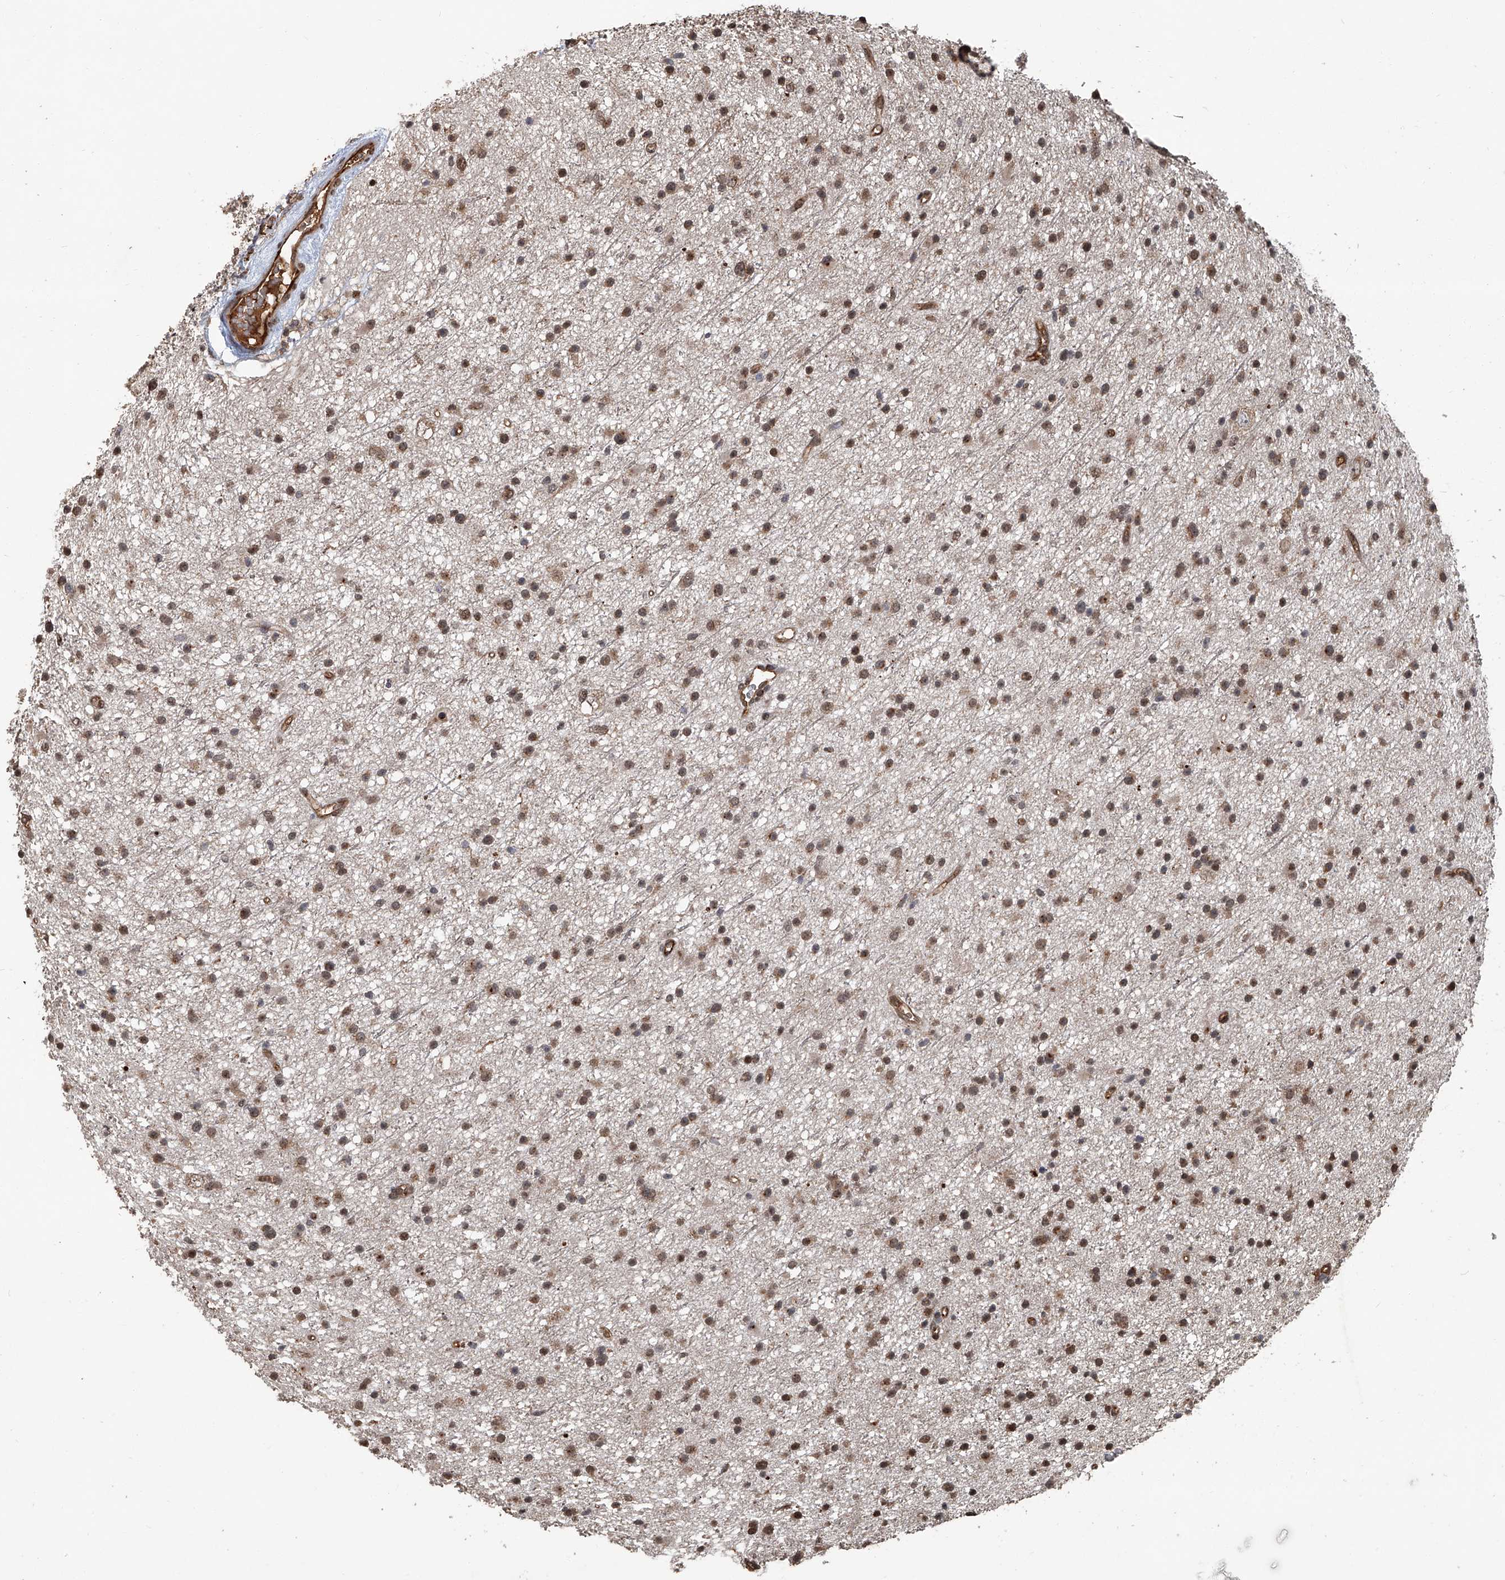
{"staining": {"intensity": "moderate", "quantity": ">75%", "location": "nuclear"}, "tissue": "glioma", "cell_type": "Tumor cells", "image_type": "cancer", "snomed": [{"axis": "morphology", "description": "Glioma, malignant, Low grade"}, {"axis": "topography", "description": "Cerebral cortex"}], "caption": "About >75% of tumor cells in human glioma display moderate nuclear protein expression as visualized by brown immunohistochemical staining.", "gene": "GPR132", "patient": {"sex": "female", "age": 39}}